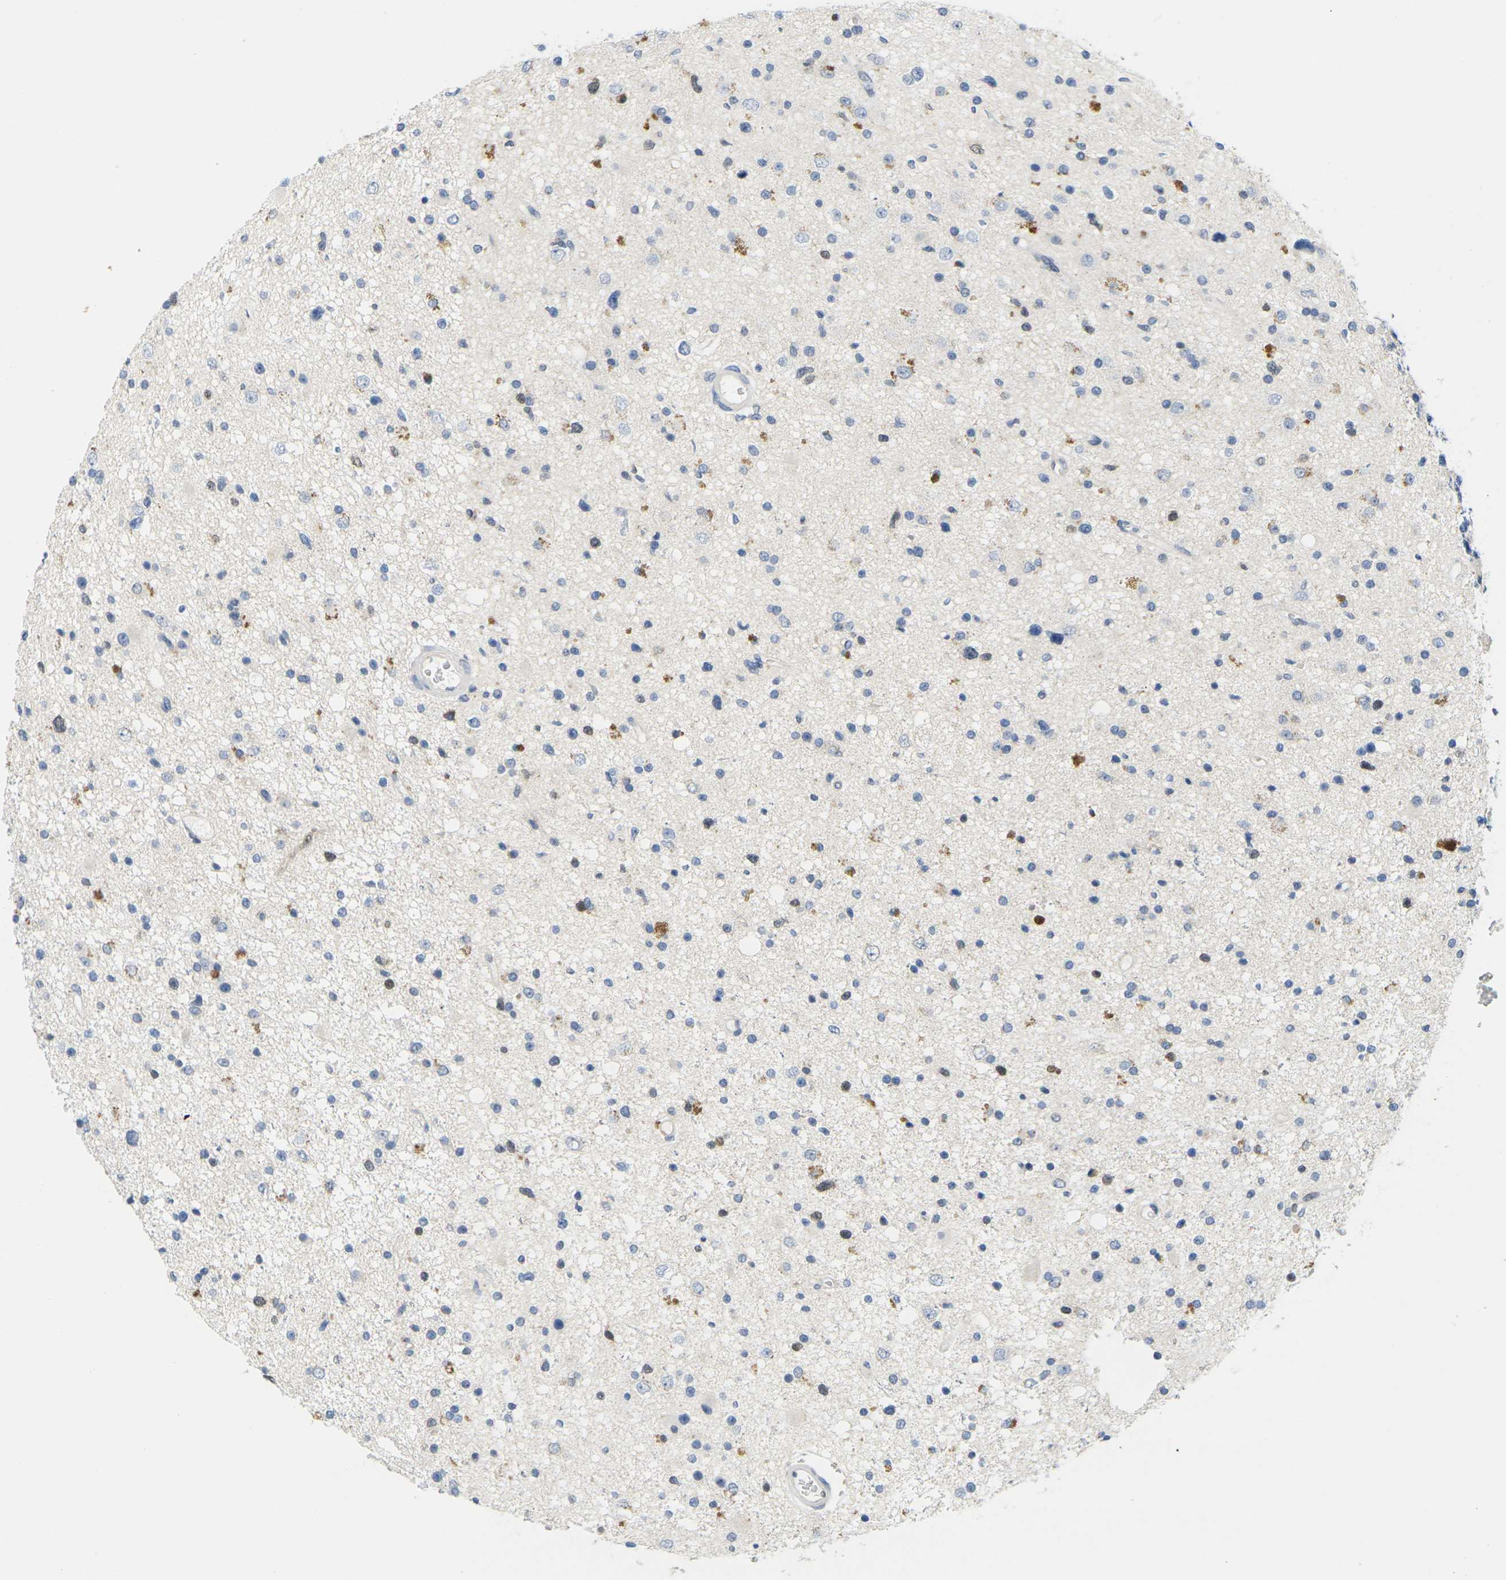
{"staining": {"intensity": "moderate", "quantity": "<25%", "location": "nuclear"}, "tissue": "glioma", "cell_type": "Tumor cells", "image_type": "cancer", "snomed": [{"axis": "morphology", "description": "Glioma, malignant, High grade"}, {"axis": "topography", "description": "Brain"}], "caption": "Glioma was stained to show a protein in brown. There is low levels of moderate nuclear expression in approximately <25% of tumor cells.", "gene": "CDK2", "patient": {"sex": "male", "age": 33}}